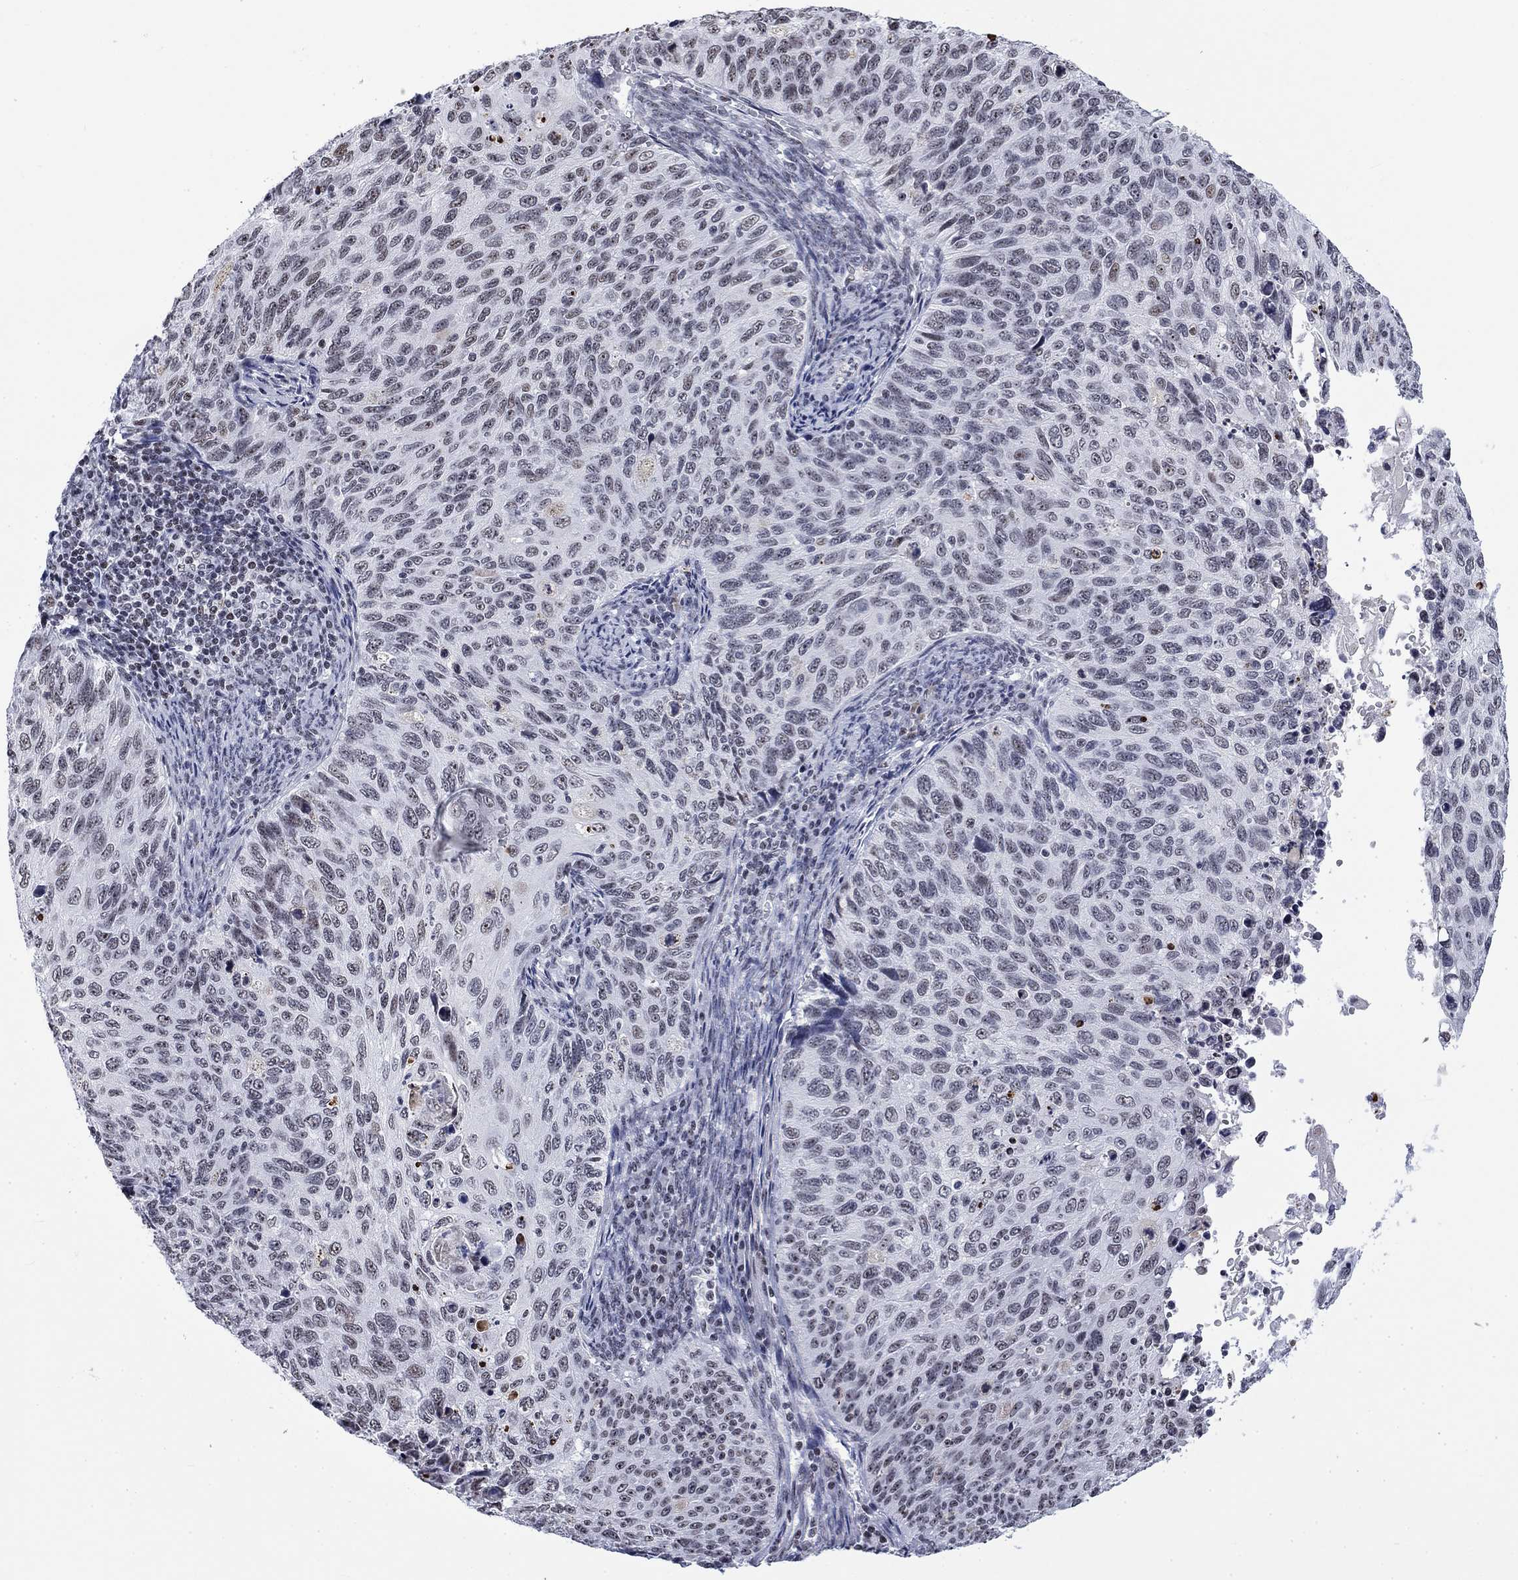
{"staining": {"intensity": "negative", "quantity": "none", "location": "none"}, "tissue": "cervical cancer", "cell_type": "Tumor cells", "image_type": "cancer", "snomed": [{"axis": "morphology", "description": "Squamous cell carcinoma, NOS"}, {"axis": "topography", "description": "Cervix"}], "caption": "Protein analysis of cervical squamous cell carcinoma demonstrates no significant staining in tumor cells.", "gene": "CSRNP3", "patient": {"sex": "female", "age": 70}}